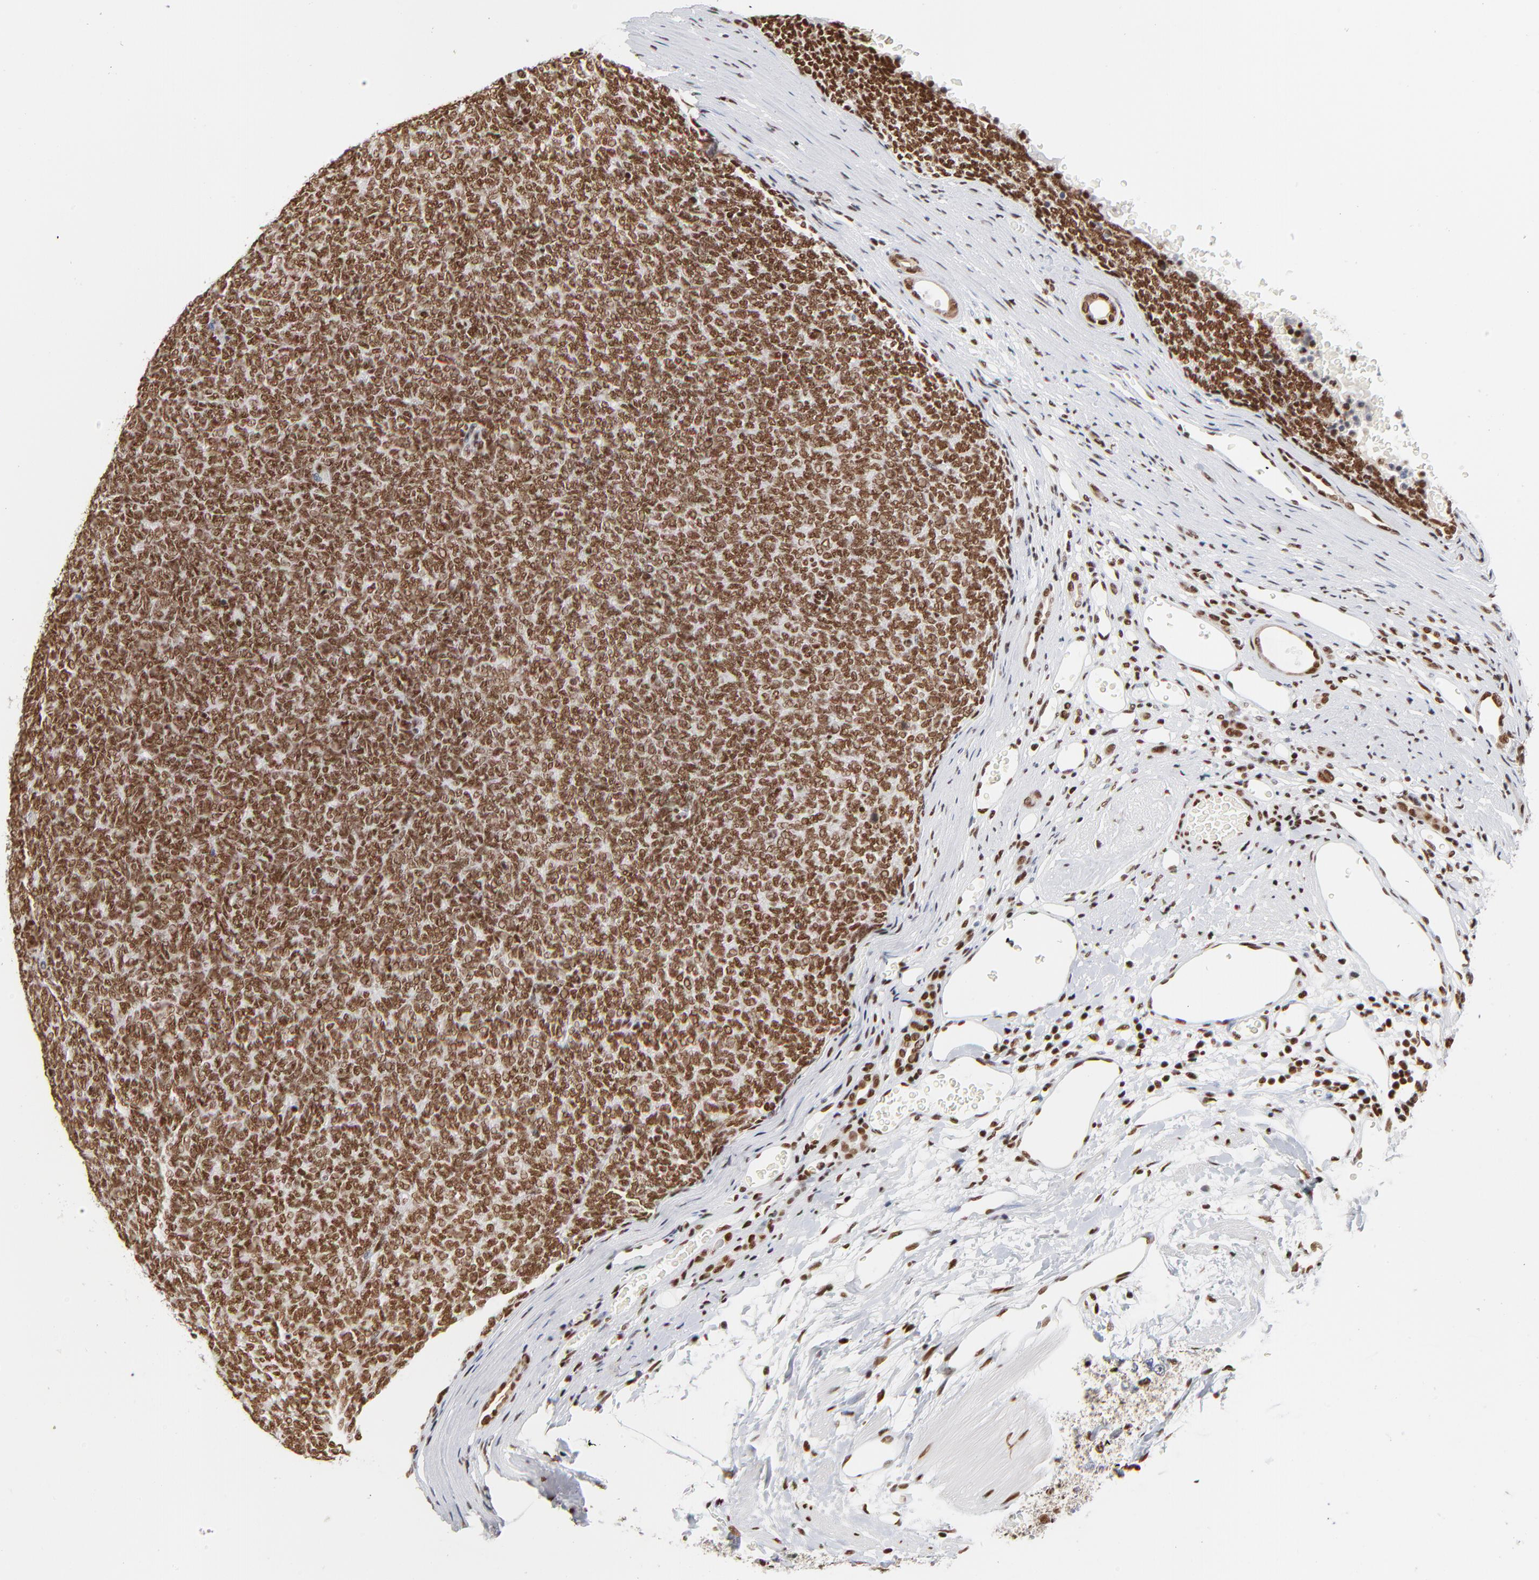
{"staining": {"intensity": "strong", "quantity": ">75%", "location": "nuclear"}, "tissue": "renal cancer", "cell_type": "Tumor cells", "image_type": "cancer", "snomed": [{"axis": "morphology", "description": "Neoplasm, malignant, NOS"}, {"axis": "topography", "description": "Kidney"}], "caption": "The micrograph demonstrates staining of renal malignant neoplasm, revealing strong nuclear protein expression (brown color) within tumor cells.", "gene": "CREB1", "patient": {"sex": "male", "age": 28}}